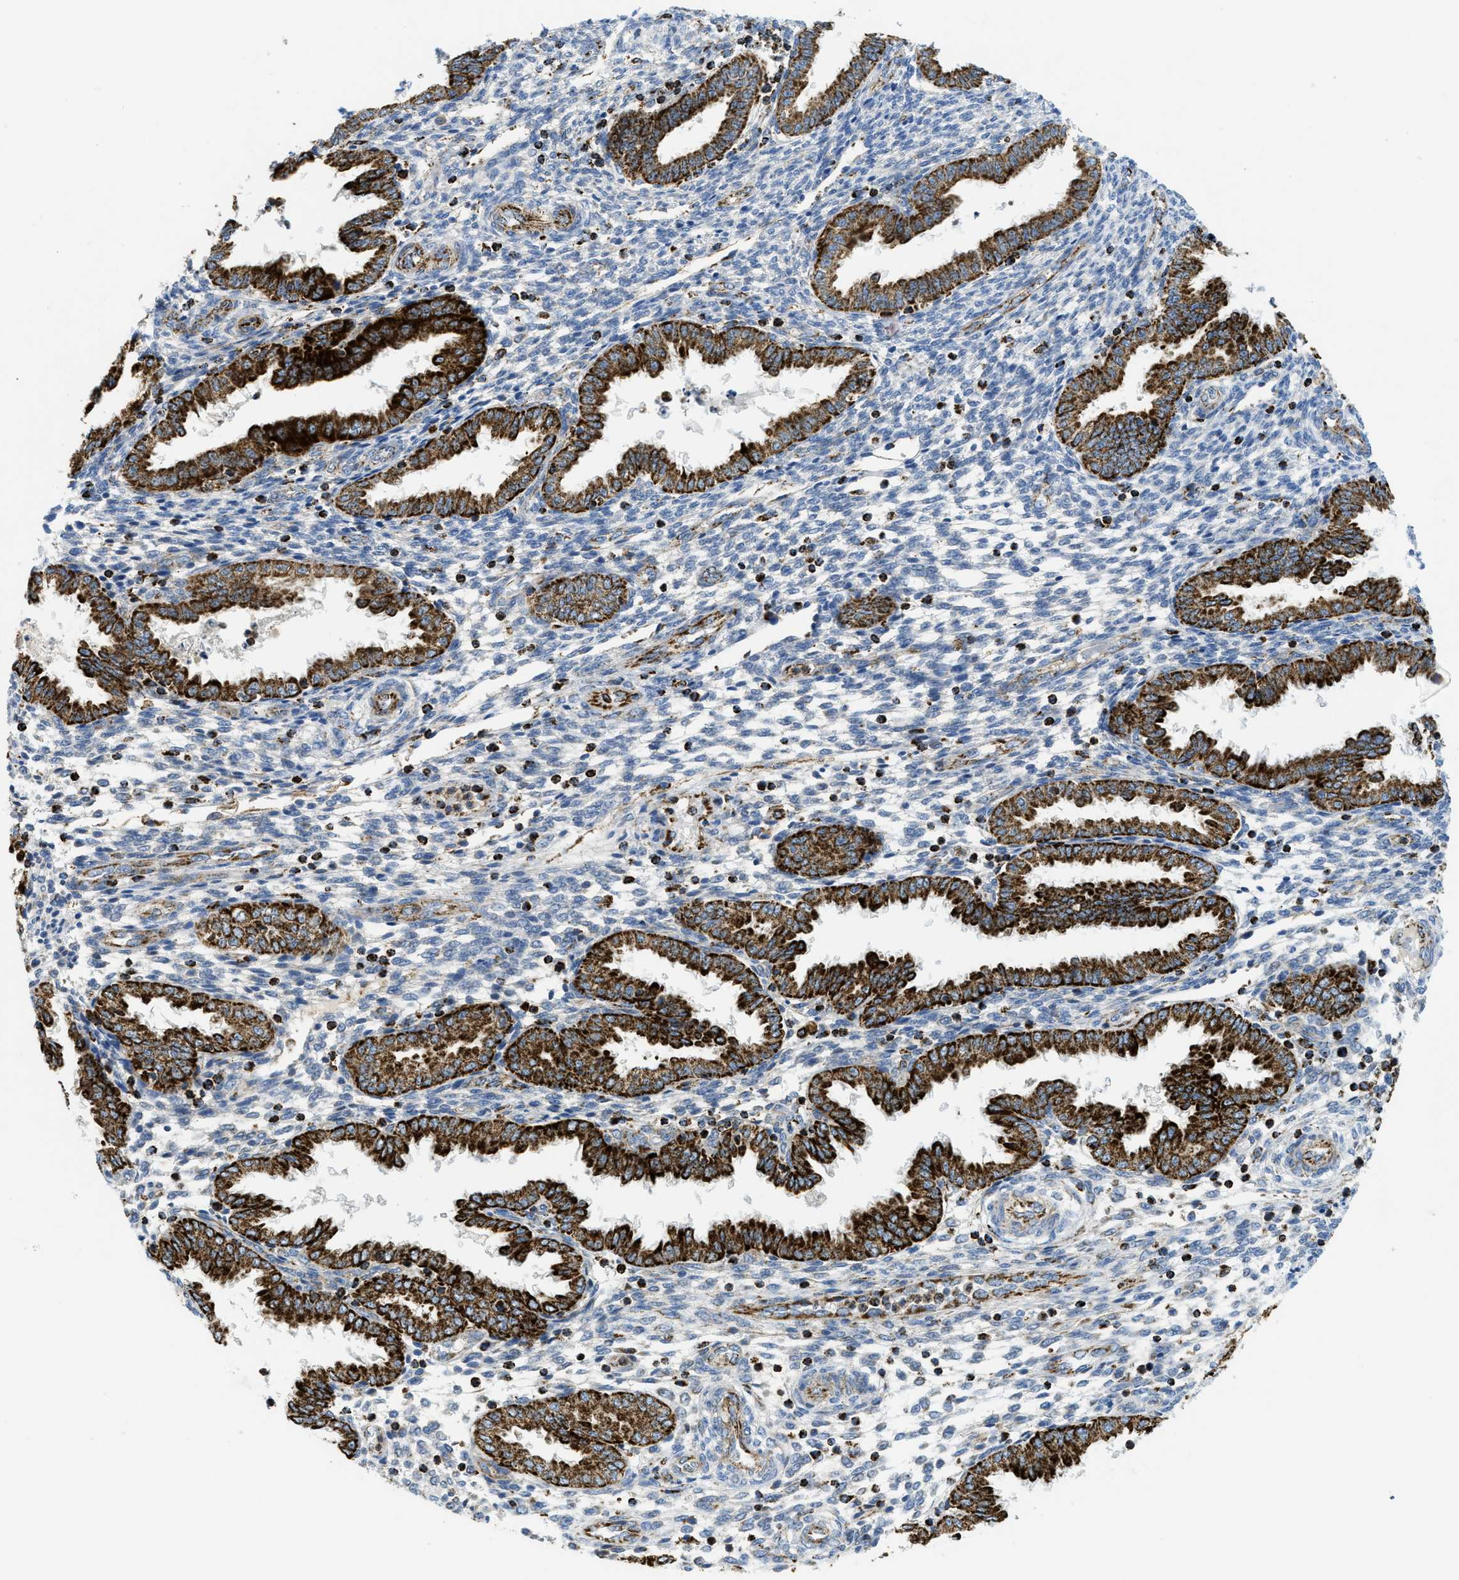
{"staining": {"intensity": "strong", "quantity": "<25%", "location": "cytoplasmic/membranous"}, "tissue": "endometrium", "cell_type": "Cells in endometrial stroma", "image_type": "normal", "snomed": [{"axis": "morphology", "description": "Normal tissue, NOS"}, {"axis": "topography", "description": "Endometrium"}], "caption": "Immunohistochemical staining of normal human endometrium displays strong cytoplasmic/membranous protein staining in about <25% of cells in endometrial stroma. Using DAB (3,3'-diaminobenzidine) (brown) and hematoxylin (blue) stains, captured at high magnification using brightfield microscopy.", "gene": "SQOR", "patient": {"sex": "female", "age": 33}}